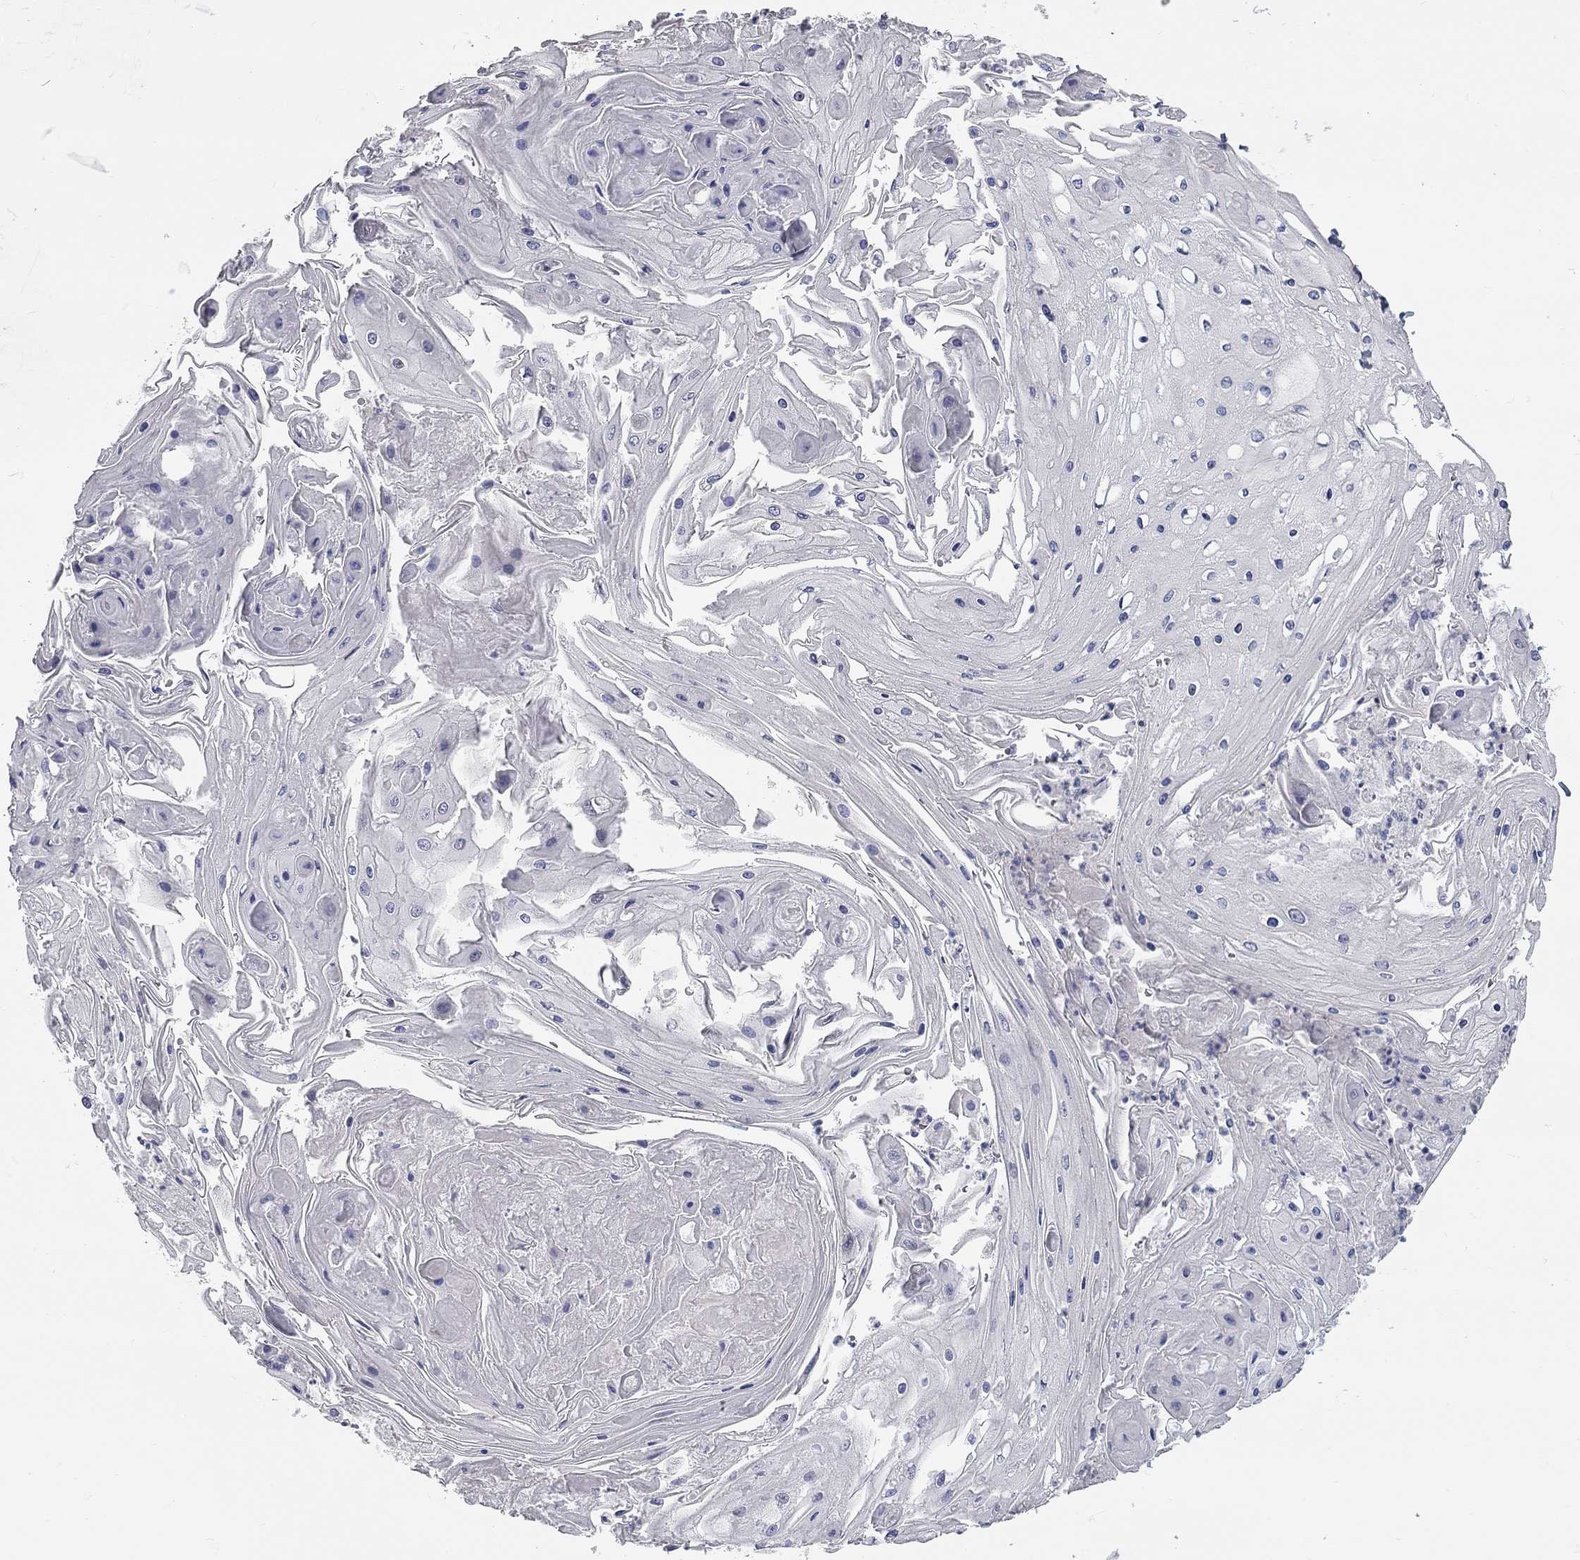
{"staining": {"intensity": "negative", "quantity": "none", "location": "none"}, "tissue": "skin cancer", "cell_type": "Tumor cells", "image_type": "cancer", "snomed": [{"axis": "morphology", "description": "Squamous cell carcinoma, NOS"}, {"axis": "topography", "description": "Skin"}], "caption": "Immunohistochemistry of human skin cancer (squamous cell carcinoma) reveals no staining in tumor cells. (DAB (3,3'-diaminobenzidine) immunohistochemistry (IHC) visualized using brightfield microscopy, high magnification).", "gene": "CFAP161", "patient": {"sex": "male", "age": 70}}